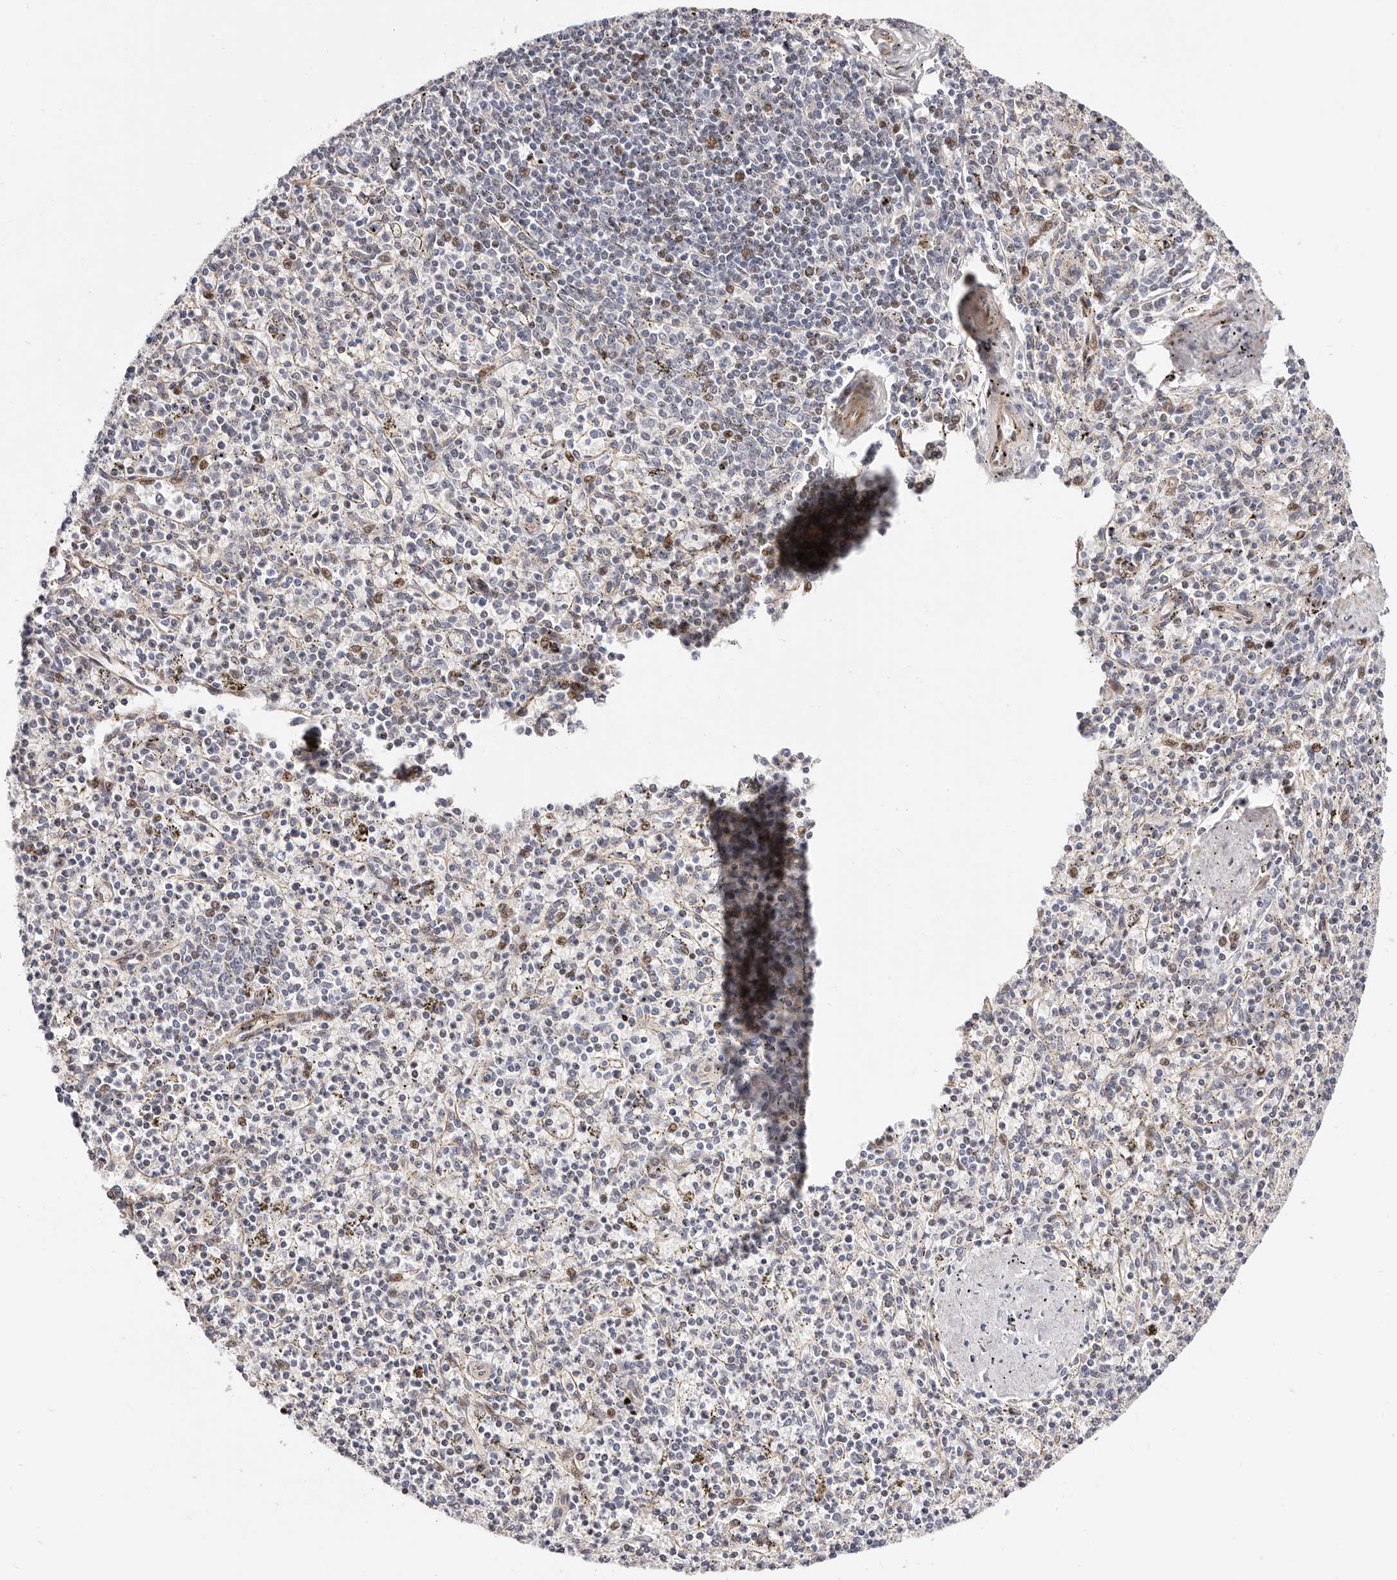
{"staining": {"intensity": "moderate", "quantity": "<25%", "location": "nuclear"}, "tissue": "spleen", "cell_type": "Cells in red pulp", "image_type": "normal", "snomed": [{"axis": "morphology", "description": "Normal tissue, NOS"}, {"axis": "topography", "description": "Spleen"}], "caption": "Moderate nuclear staining is present in about <25% of cells in red pulp in unremarkable spleen. (DAB (3,3'-diaminobenzidine) IHC, brown staining for protein, blue staining for nuclei).", "gene": "EPHX3", "patient": {"sex": "male", "age": 72}}